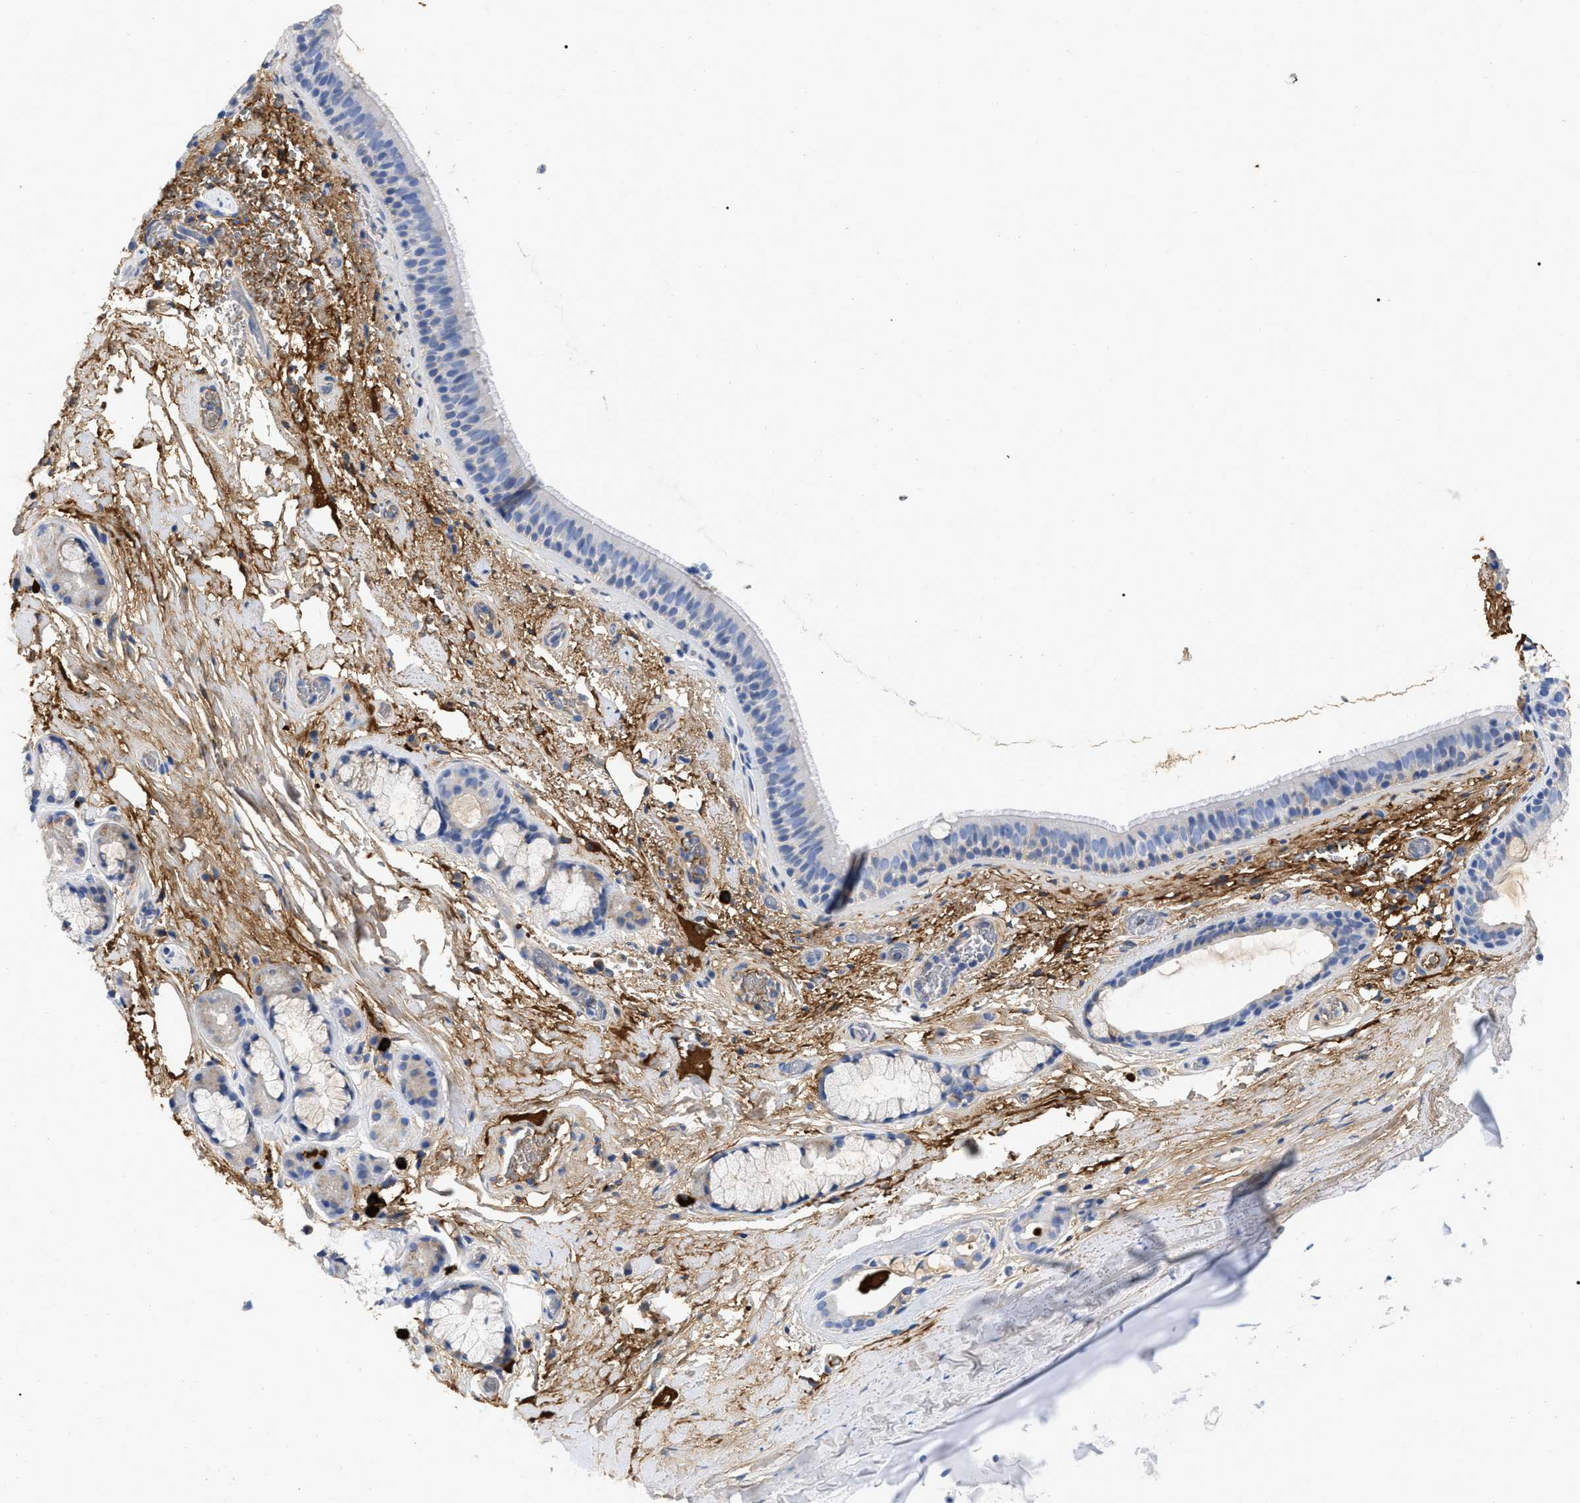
{"staining": {"intensity": "moderate", "quantity": "<25%", "location": "cytoplasmic/membranous"}, "tissue": "bronchus", "cell_type": "Respiratory epithelial cells", "image_type": "normal", "snomed": [{"axis": "morphology", "description": "Normal tissue, NOS"}, {"axis": "topography", "description": "Cartilage tissue"}], "caption": "Moderate cytoplasmic/membranous staining for a protein is present in approximately <25% of respiratory epithelial cells of unremarkable bronchus using immunohistochemistry.", "gene": "IGHV5", "patient": {"sex": "female", "age": 63}}